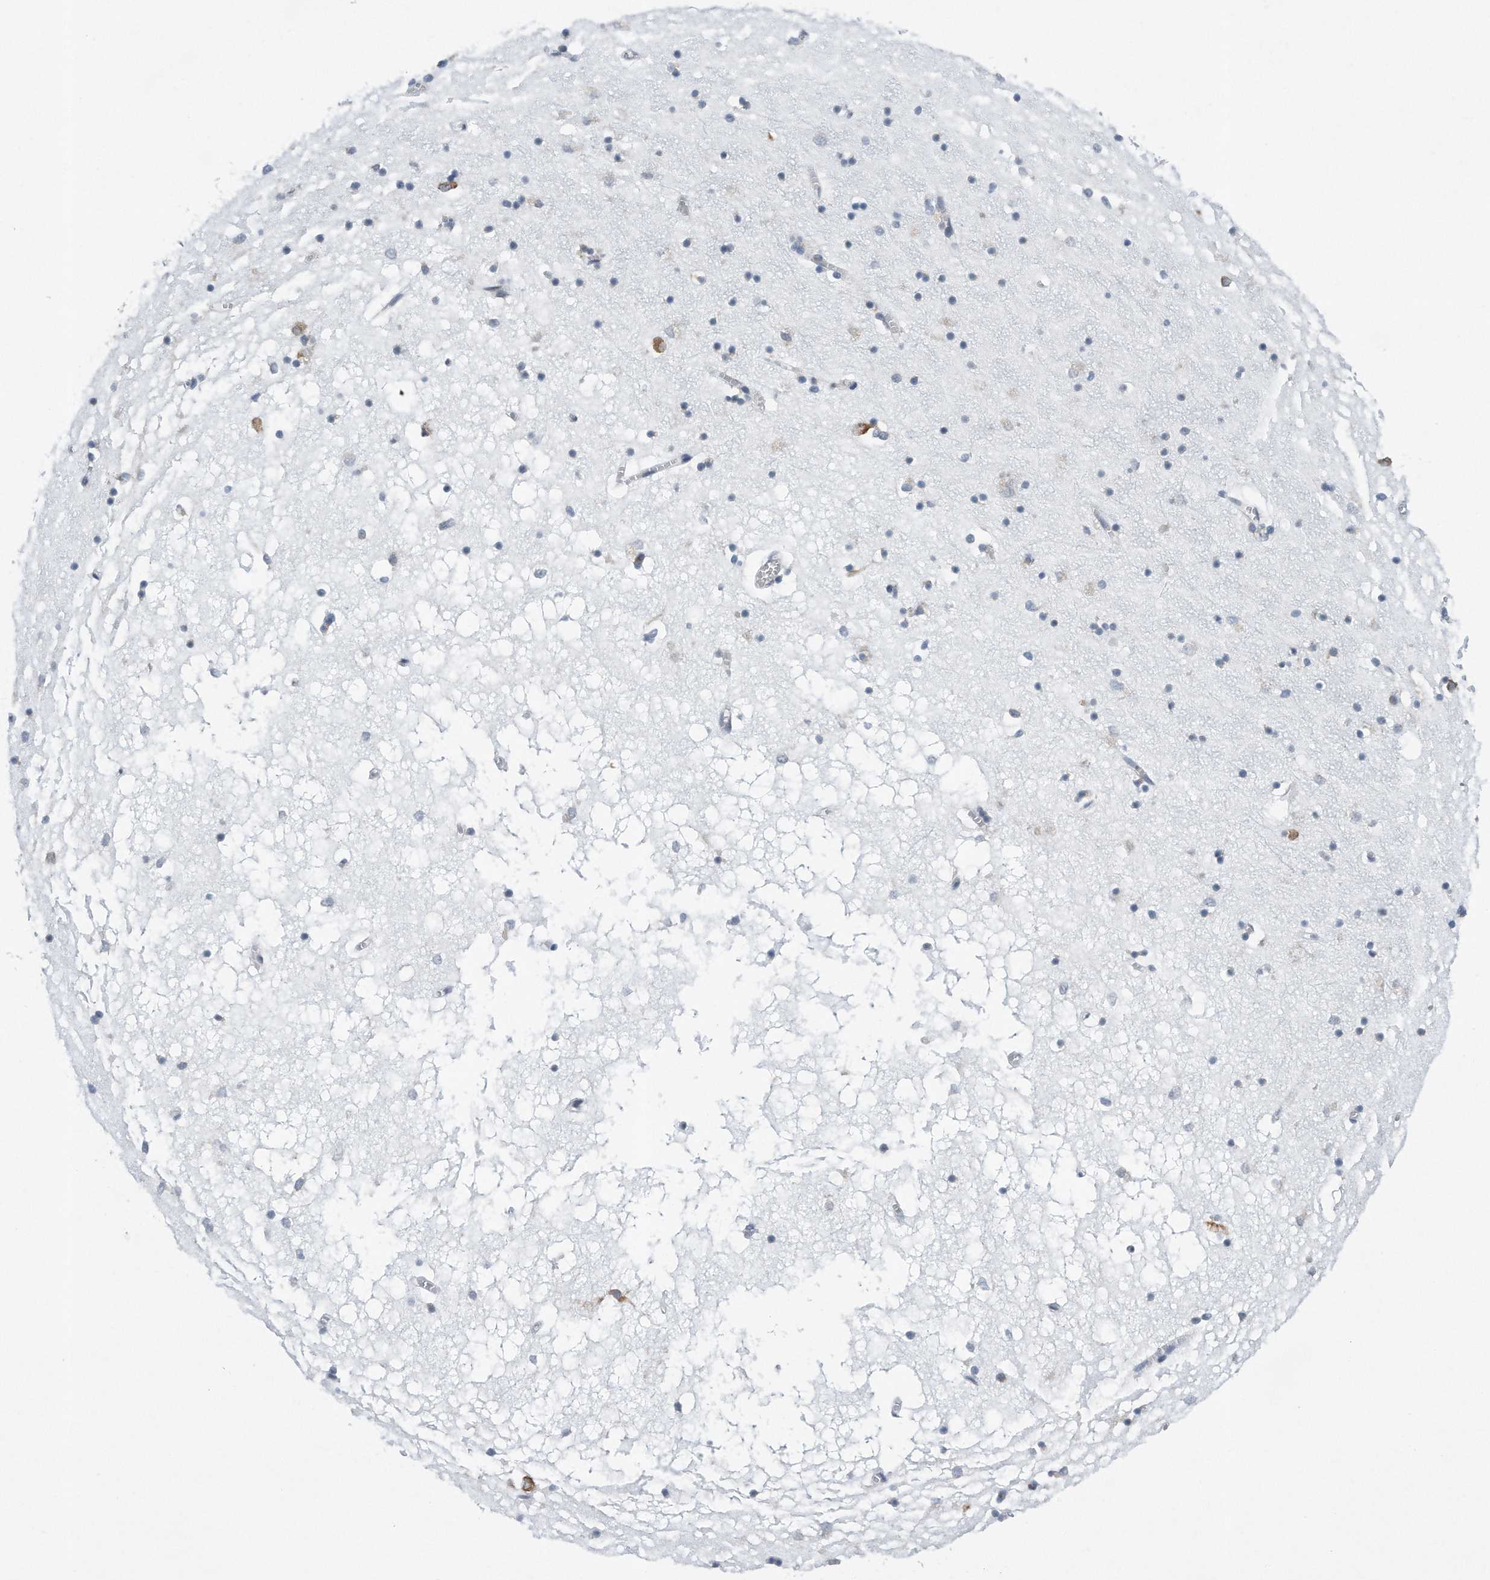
{"staining": {"intensity": "negative", "quantity": "none", "location": "none"}, "tissue": "hippocampus", "cell_type": "Glial cells", "image_type": "normal", "snomed": [{"axis": "morphology", "description": "Normal tissue, NOS"}, {"axis": "topography", "description": "Hippocampus"}], "caption": "The immunohistochemistry photomicrograph has no significant staining in glial cells of hippocampus. Nuclei are stained in blue.", "gene": "RPL26L1", "patient": {"sex": "male", "age": 70}}